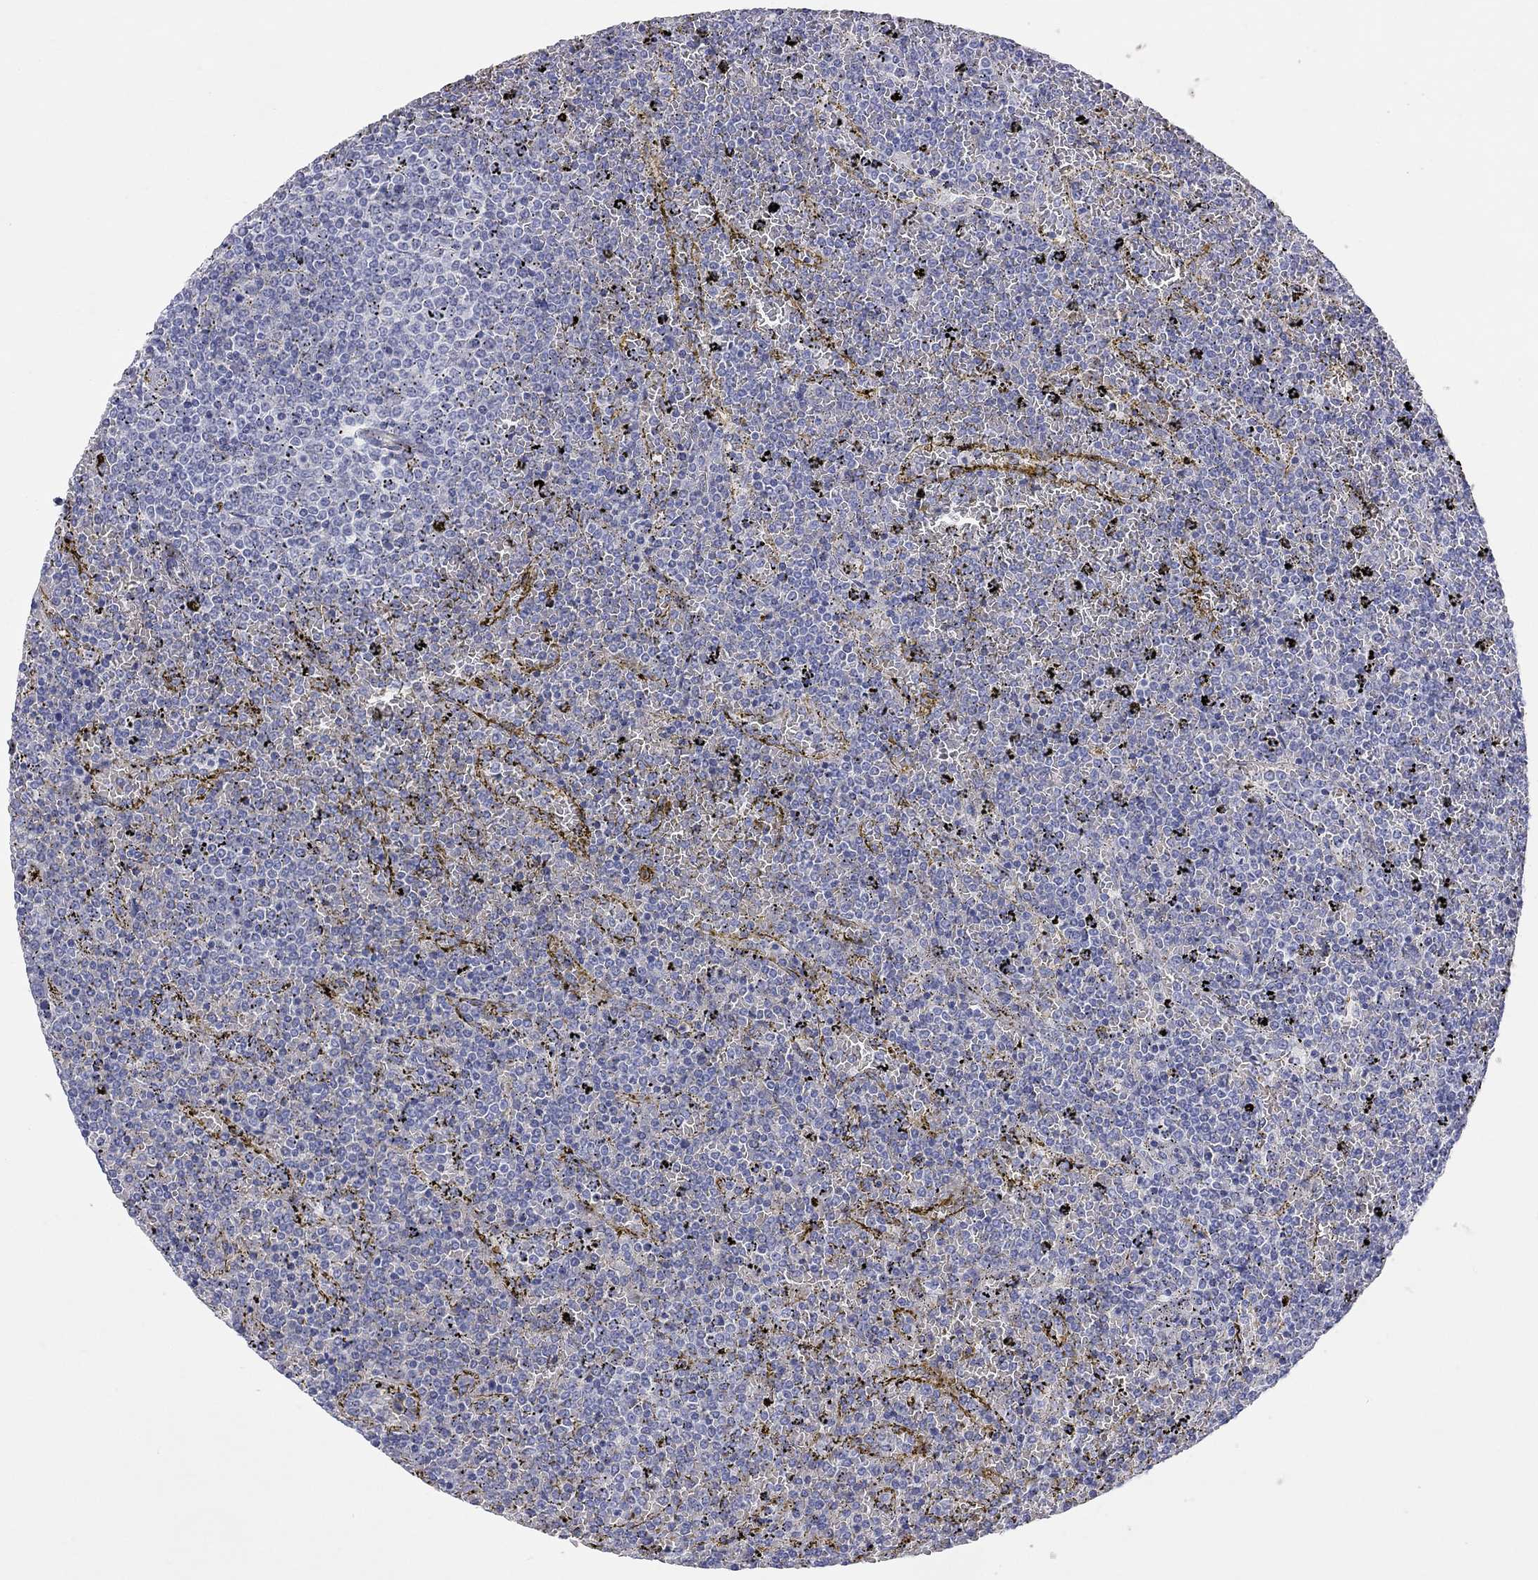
{"staining": {"intensity": "negative", "quantity": "none", "location": "none"}, "tissue": "lymphoma", "cell_type": "Tumor cells", "image_type": "cancer", "snomed": [{"axis": "morphology", "description": "Malignant lymphoma, non-Hodgkin's type, Low grade"}, {"axis": "topography", "description": "Spleen"}], "caption": "High power microscopy photomicrograph of an IHC photomicrograph of lymphoma, revealing no significant expression in tumor cells.", "gene": "PCDHGC5", "patient": {"sex": "female", "age": 77}}